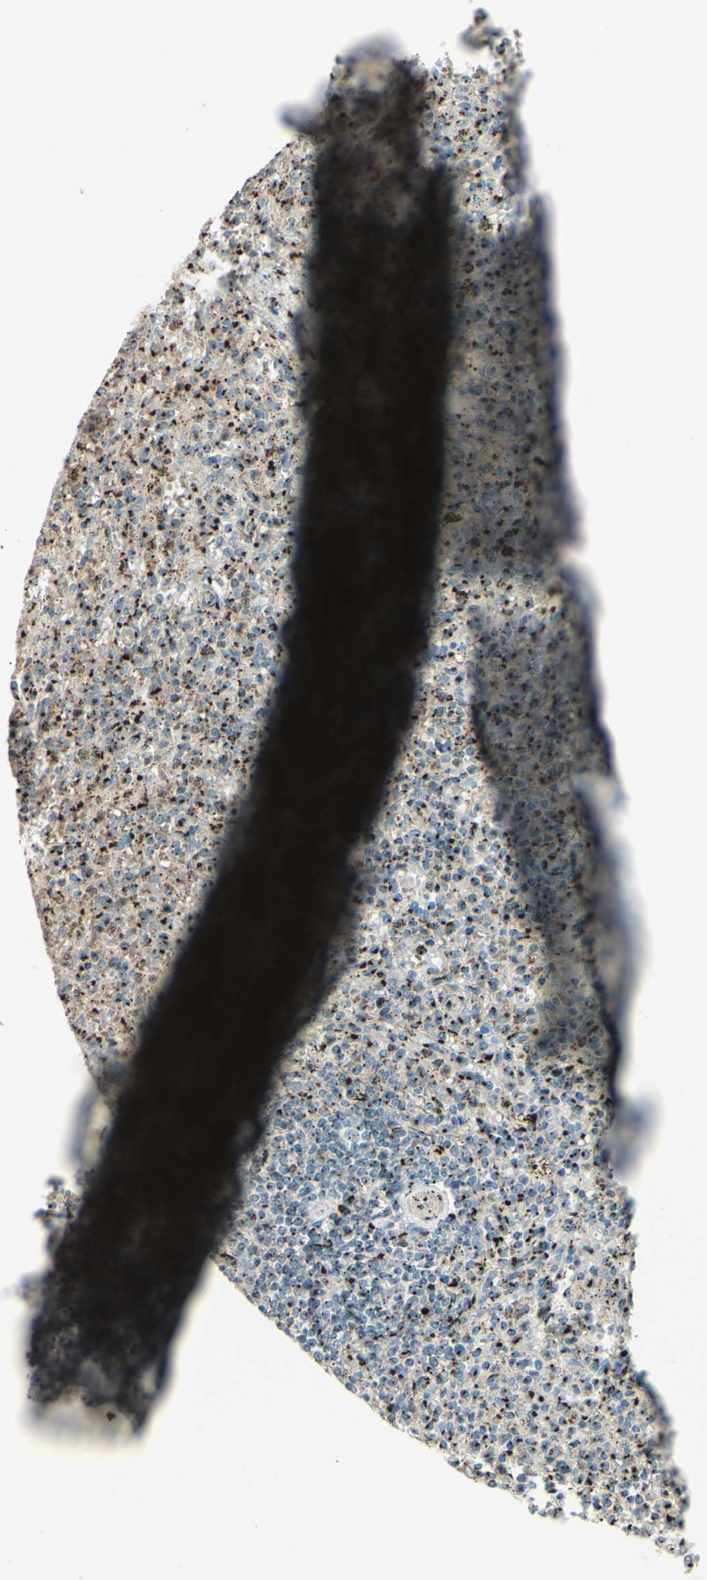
{"staining": {"intensity": "moderate", "quantity": "25%-75%", "location": "cytoplasmic/membranous"}, "tissue": "spleen", "cell_type": "Cells in red pulp", "image_type": "normal", "snomed": [{"axis": "morphology", "description": "Normal tissue, NOS"}, {"axis": "topography", "description": "Spleen"}], "caption": "Protein positivity by immunohistochemistry reveals moderate cytoplasmic/membranous positivity in about 25%-75% of cells in red pulp in normal spleen. Immunohistochemistry (ihc) stains the protein in brown and the nuclei are stained blue.", "gene": "BPNT2", "patient": {"sex": "male", "age": 72}}